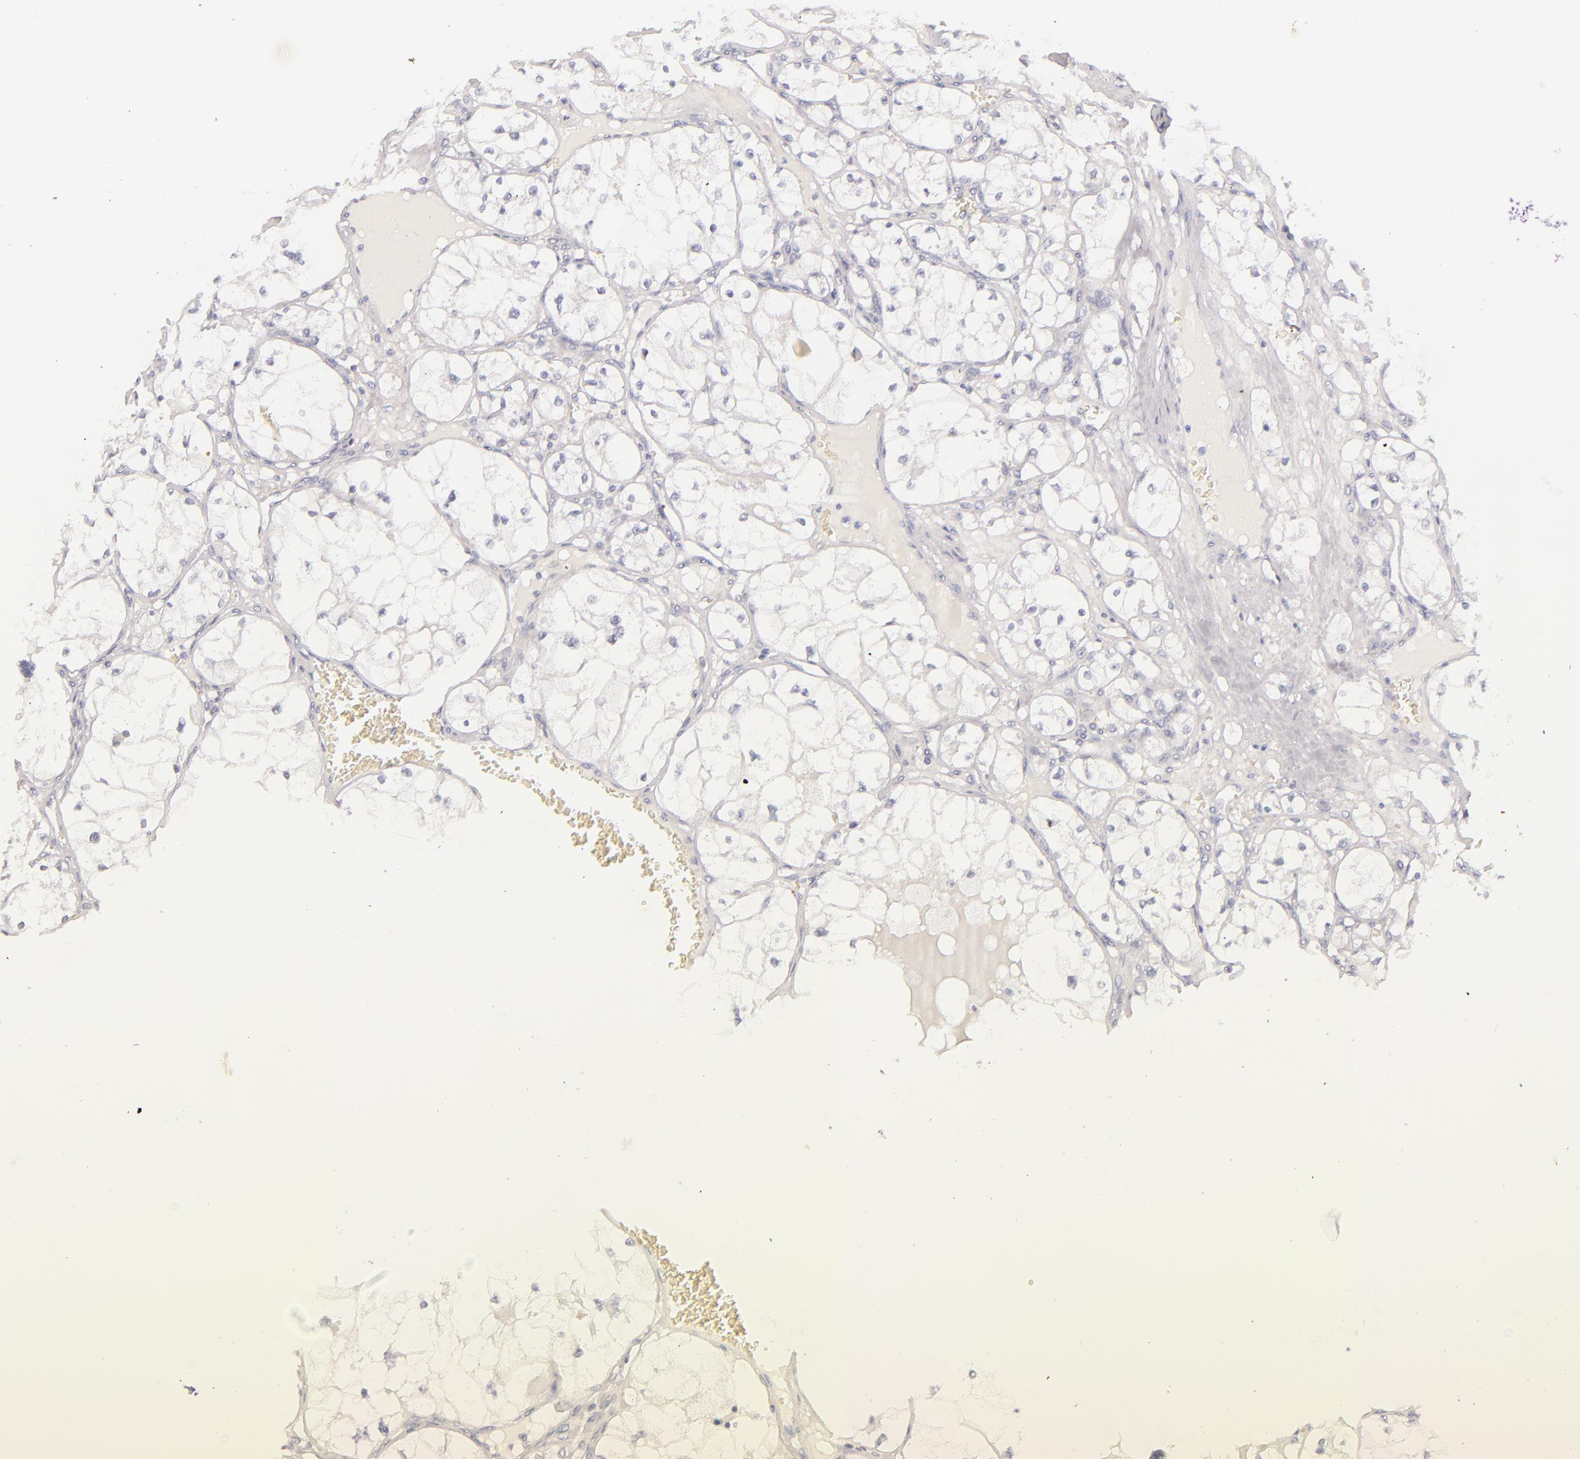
{"staining": {"intensity": "negative", "quantity": "none", "location": "none"}, "tissue": "renal cancer", "cell_type": "Tumor cells", "image_type": "cancer", "snomed": [{"axis": "morphology", "description": "Adenocarcinoma, NOS"}, {"axis": "topography", "description": "Kidney"}], "caption": "This is an immunohistochemistry (IHC) micrograph of renal adenocarcinoma. There is no expression in tumor cells.", "gene": "FABP1", "patient": {"sex": "male", "age": 61}}